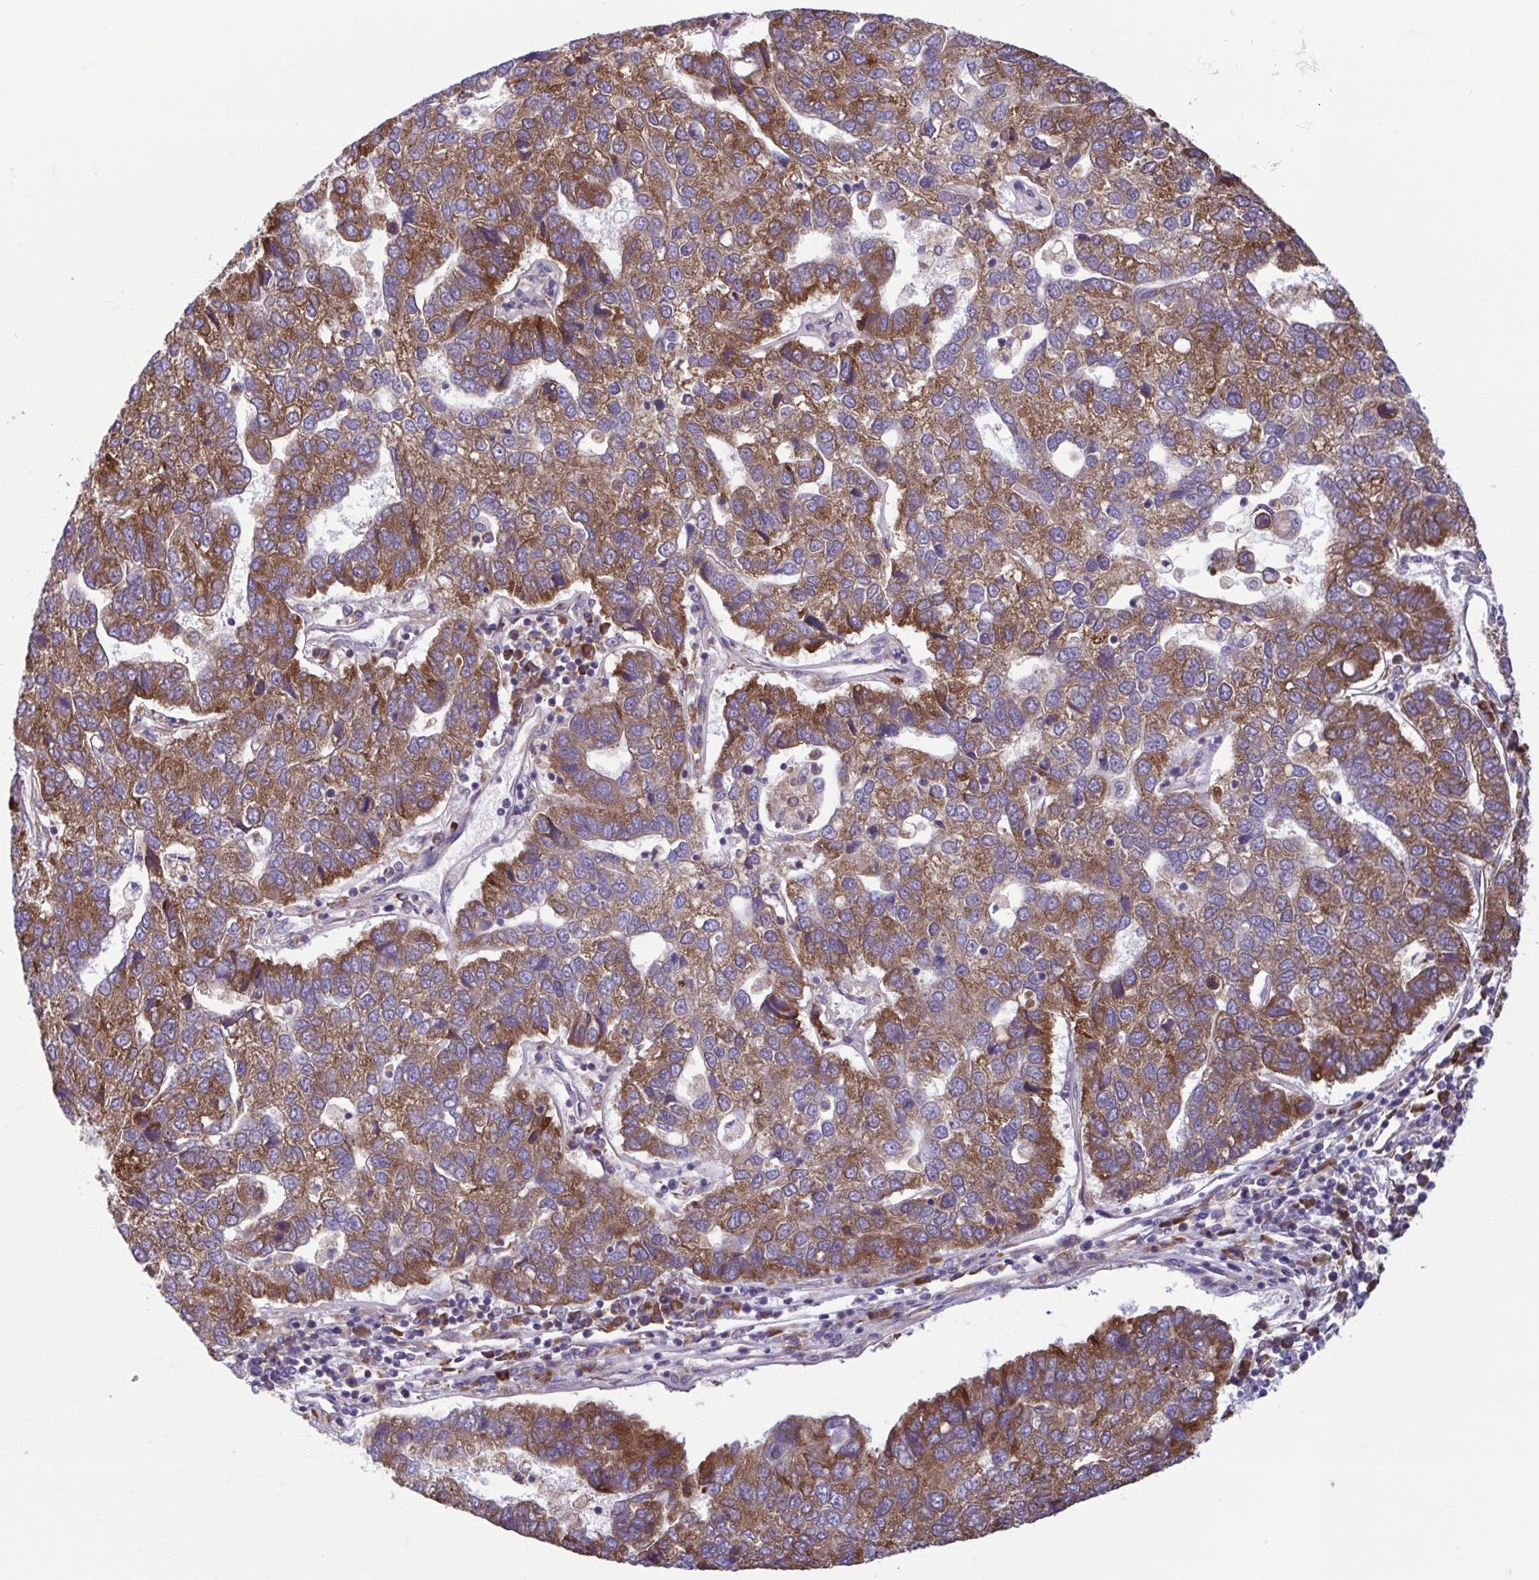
{"staining": {"intensity": "moderate", "quantity": ">75%", "location": "cytoplasmic/membranous"}, "tissue": "pancreatic cancer", "cell_type": "Tumor cells", "image_type": "cancer", "snomed": [{"axis": "morphology", "description": "Adenocarcinoma, NOS"}, {"axis": "topography", "description": "Pancreas"}], "caption": "Brown immunohistochemical staining in pancreatic cancer (adenocarcinoma) shows moderate cytoplasmic/membranous staining in about >75% of tumor cells.", "gene": "RPS16", "patient": {"sex": "female", "age": 61}}